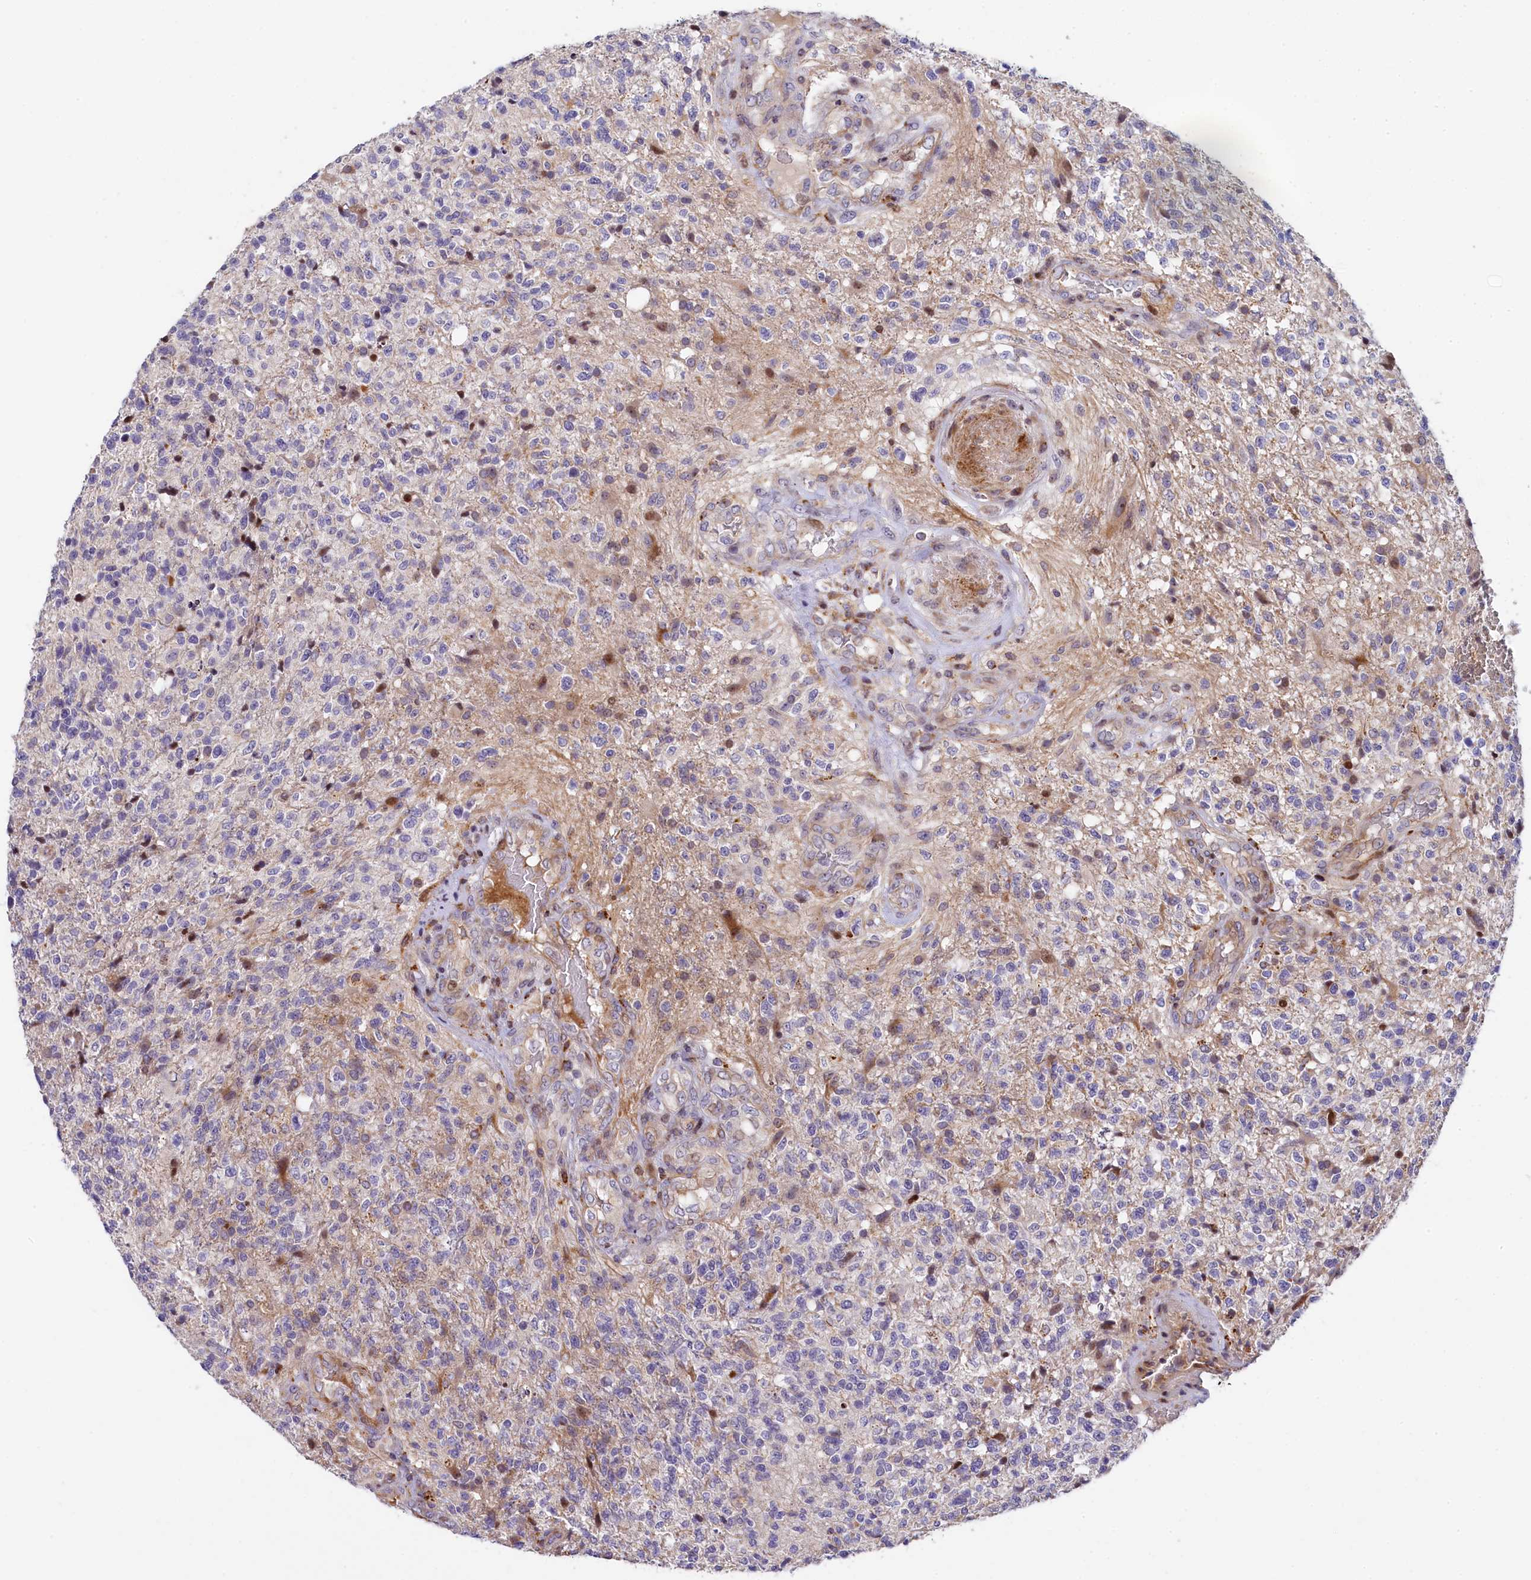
{"staining": {"intensity": "negative", "quantity": "none", "location": "none"}, "tissue": "glioma", "cell_type": "Tumor cells", "image_type": "cancer", "snomed": [{"axis": "morphology", "description": "Glioma, malignant, High grade"}, {"axis": "topography", "description": "Brain"}], "caption": "Tumor cells are negative for protein expression in human glioma.", "gene": "TGDS", "patient": {"sex": "male", "age": 56}}